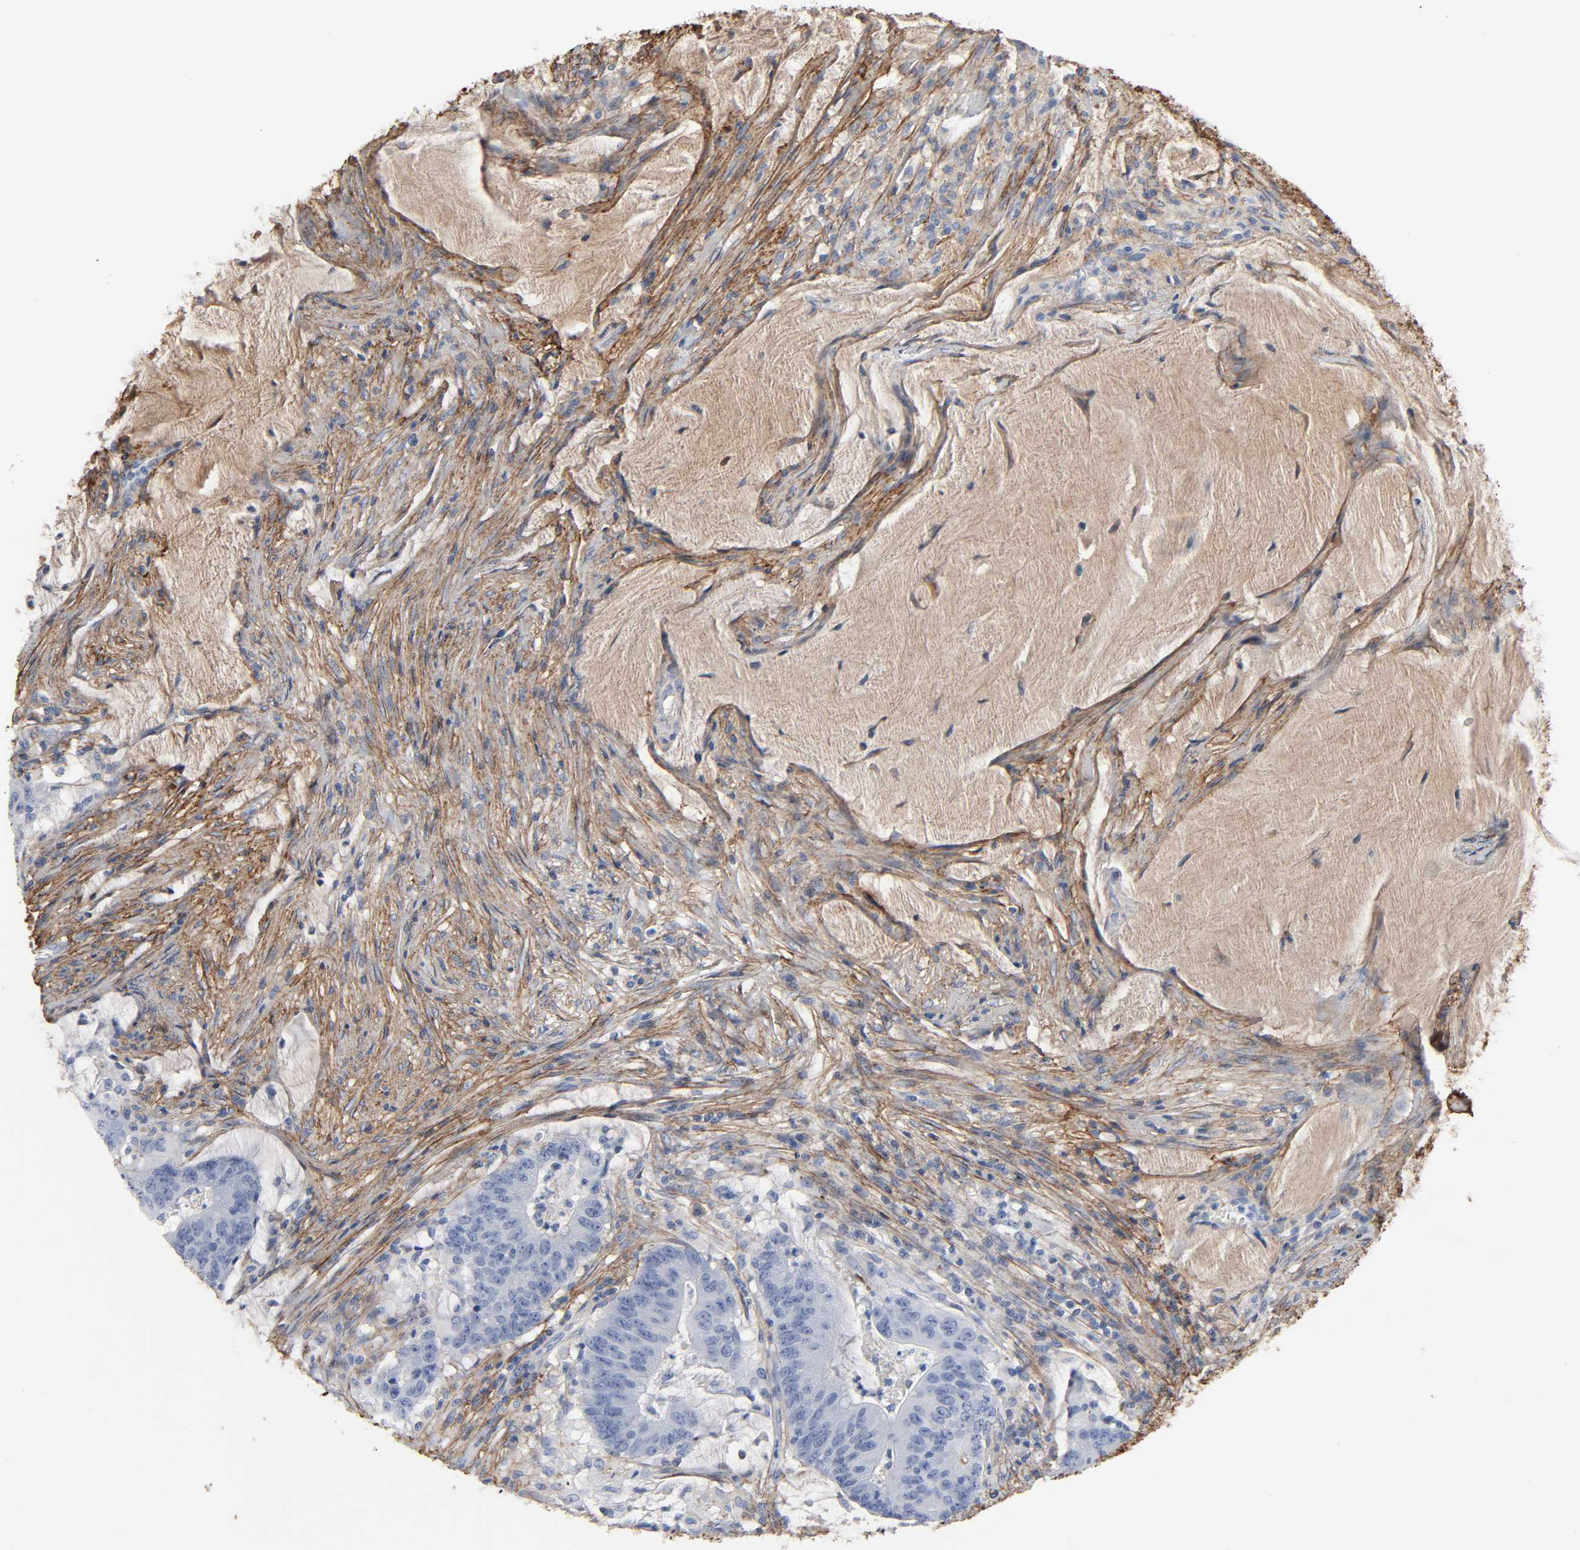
{"staining": {"intensity": "negative", "quantity": "none", "location": "none"}, "tissue": "colorectal cancer", "cell_type": "Tumor cells", "image_type": "cancer", "snomed": [{"axis": "morphology", "description": "Adenocarcinoma, NOS"}, {"axis": "topography", "description": "Colon"}], "caption": "This is a histopathology image of immunohistochemistry (IHC) staining of adenocarcinoma (colorectal), which shows no expression in tumor cells.", "gene": "FBLN1", "patient": {"sex": "male", "age": 45}}